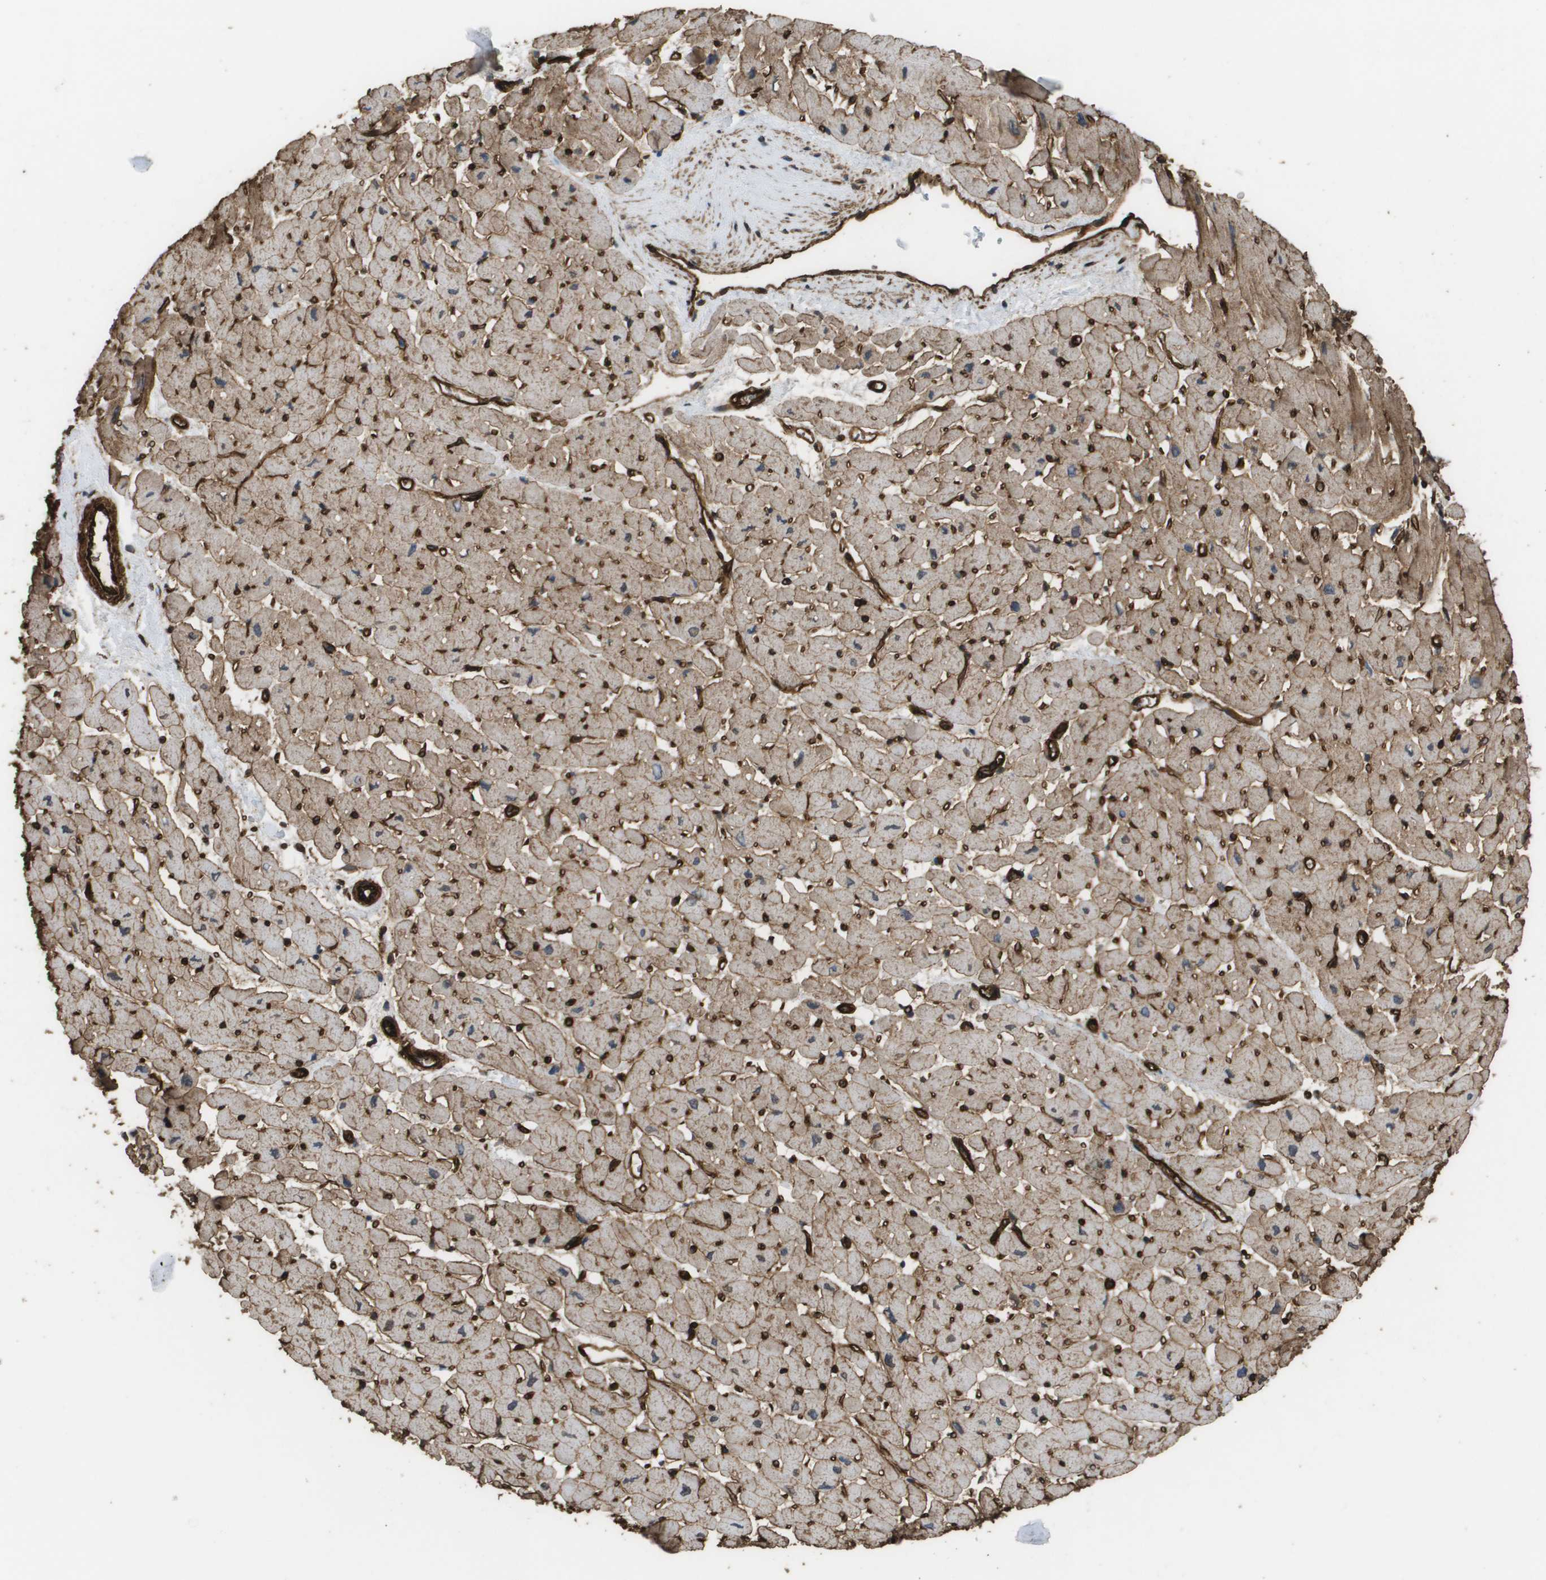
{"staining": {"intensity": "weak", "quantity": ">75%", "location": "cytoplasmic/membranous"}, "tissue": "heart muscle", "cell_type": "Cardiomyocytes", "image_type": "normal", "snomed": [{"axis": "morphology", "description": "Normal tissue, NOS"}, {"axis": "topography", "description": "Heart"}], "caption": "Human heart muscle stained with a brown dye reveals weak cytoplasmic/membranous positive expression in about >75% of cardiomyocytes.", "gene": "AAMP", "patient": {"sex": "male", "age": 45}}